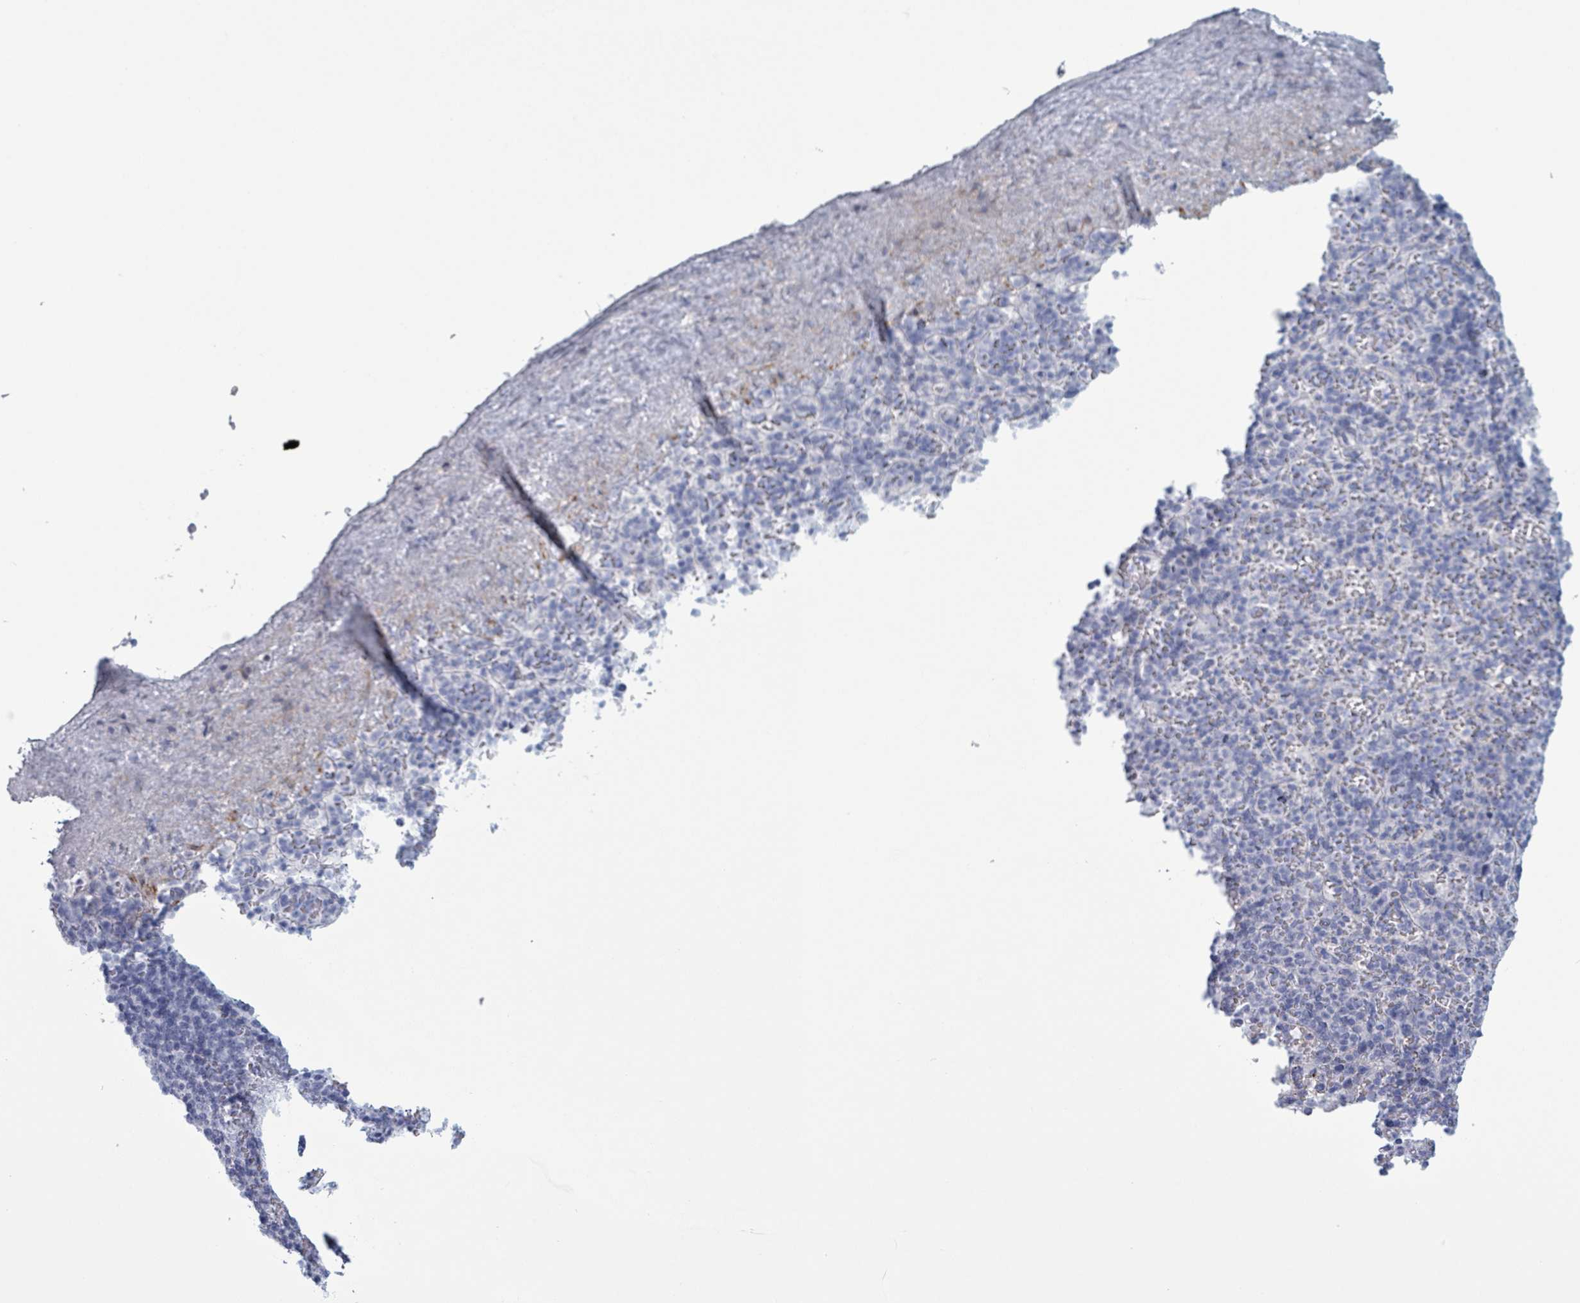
{"staining": {"intensity": "negative", "quantity": "none", "location": "none"}, "tissue": "spleen", "cell_type": "Cells in red pulp", "image_type": "normal", "snomed": [{"axis": "morphology", "description": "Normal tissue, NOS"}, {"axis": "topography", "description": "Spleen"}], "caption": "Immunohistochemistry image of benign spleen stained for a protein (brown), which shows no positivity in cells in red pulp. (IHC, brightfield microscopy, high magnification).", "gene": "ZNF771", "patient": {"sex": "female", "age": 74}}